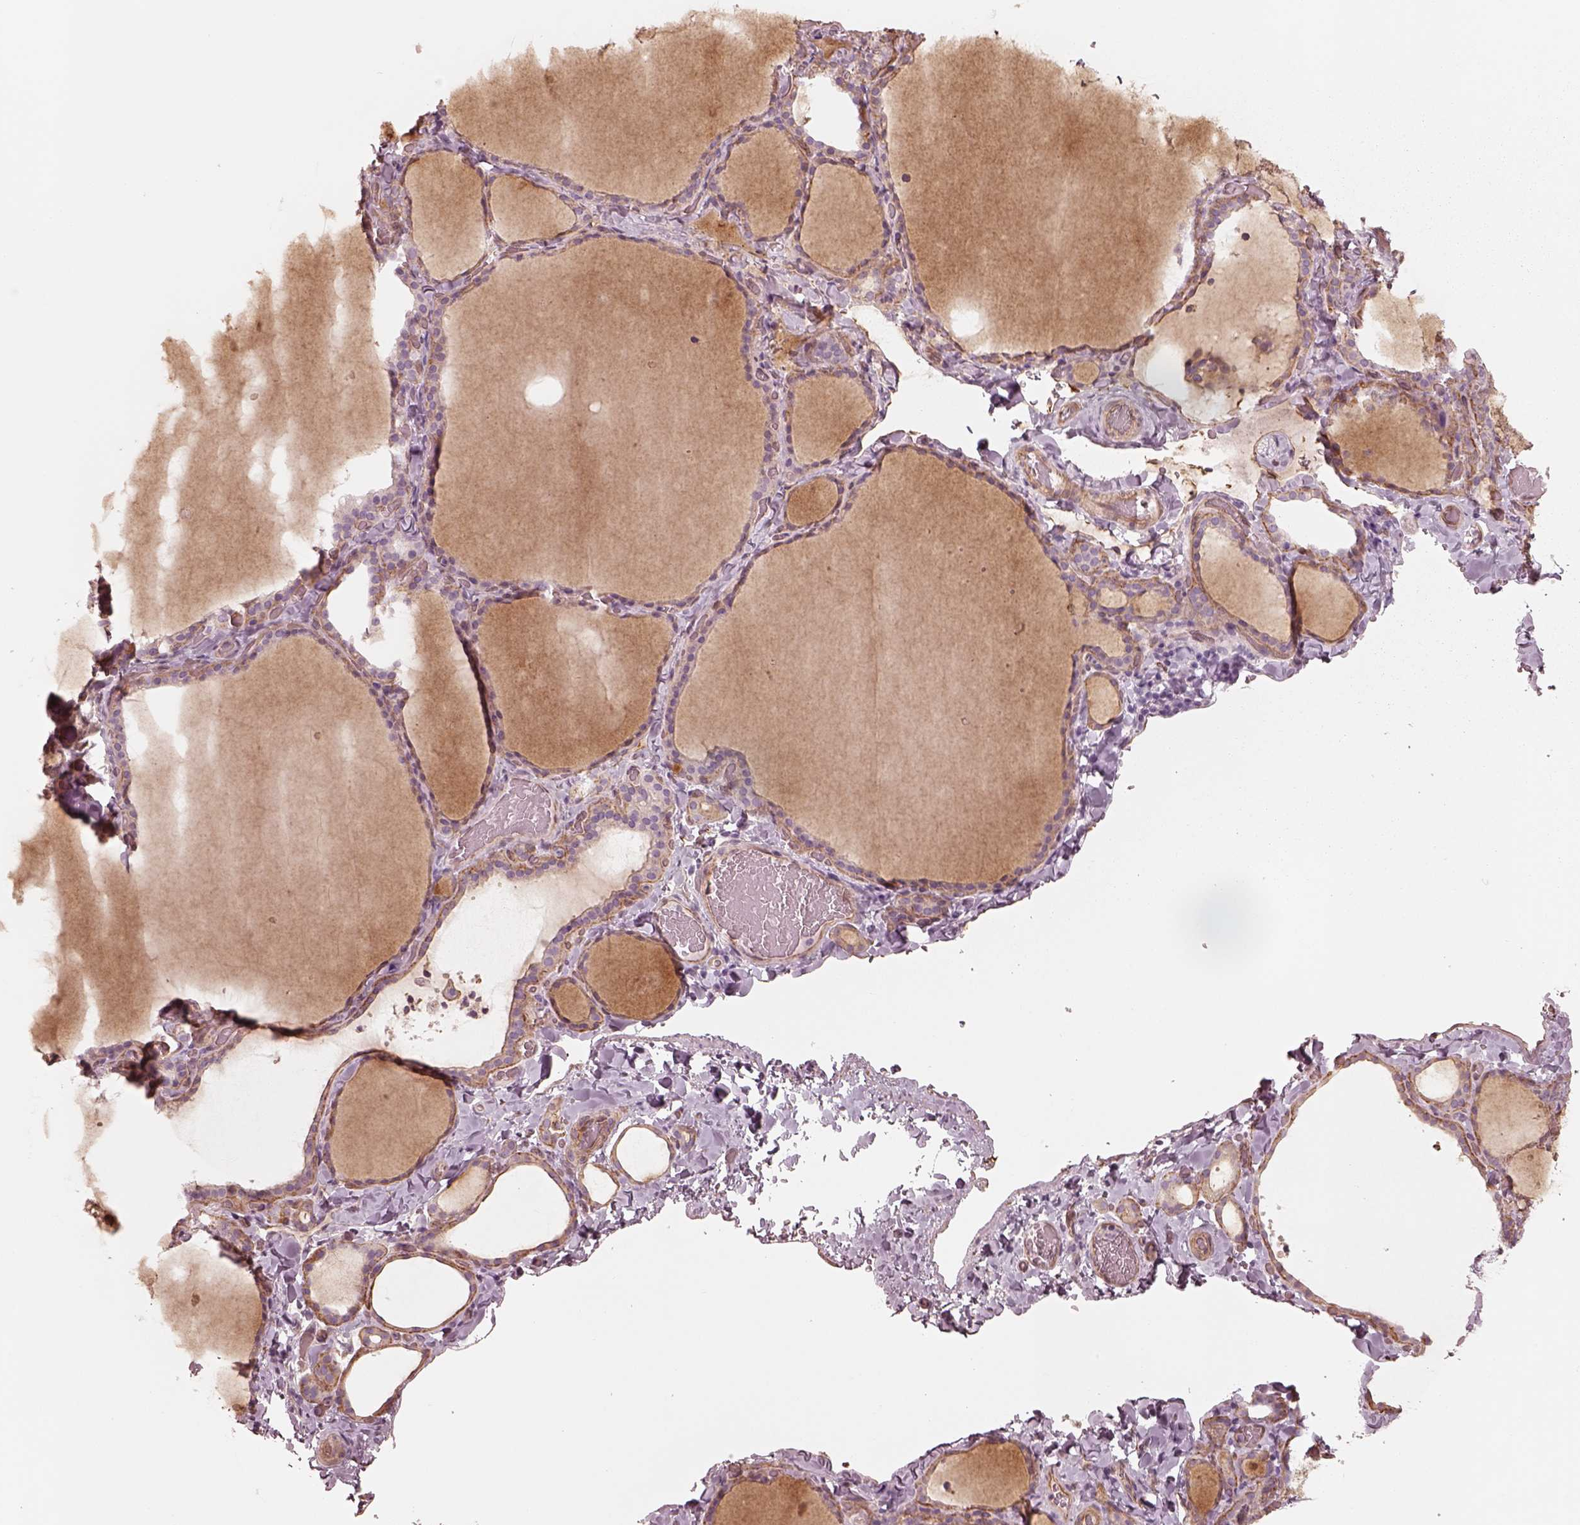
{"staining": {"intensity": "moderate", "quantity": ">75%", "location": "cytoplasmic/membranous"}, "tissue": "thyroid gland", "cell_type": "Glandular cells", "image_type": "normal", "snomed": [{"axis": "morphology", "description": "Normal tissue, NOS"}, {"axis": "topography", "description": "Thyroid gland"}], "caption": "Thyroid gland stained with DAB (3,3'-diaminobenzidine) IHC demonstrates medium levels of moderate cytoplasmic/membranous positivity in about >75% of glandular cells. (brown staining indicates protein expression, while blue staining denotes nuclei).", "gene": "CRYM", "patient": {"sex": "female", "age": 22}}